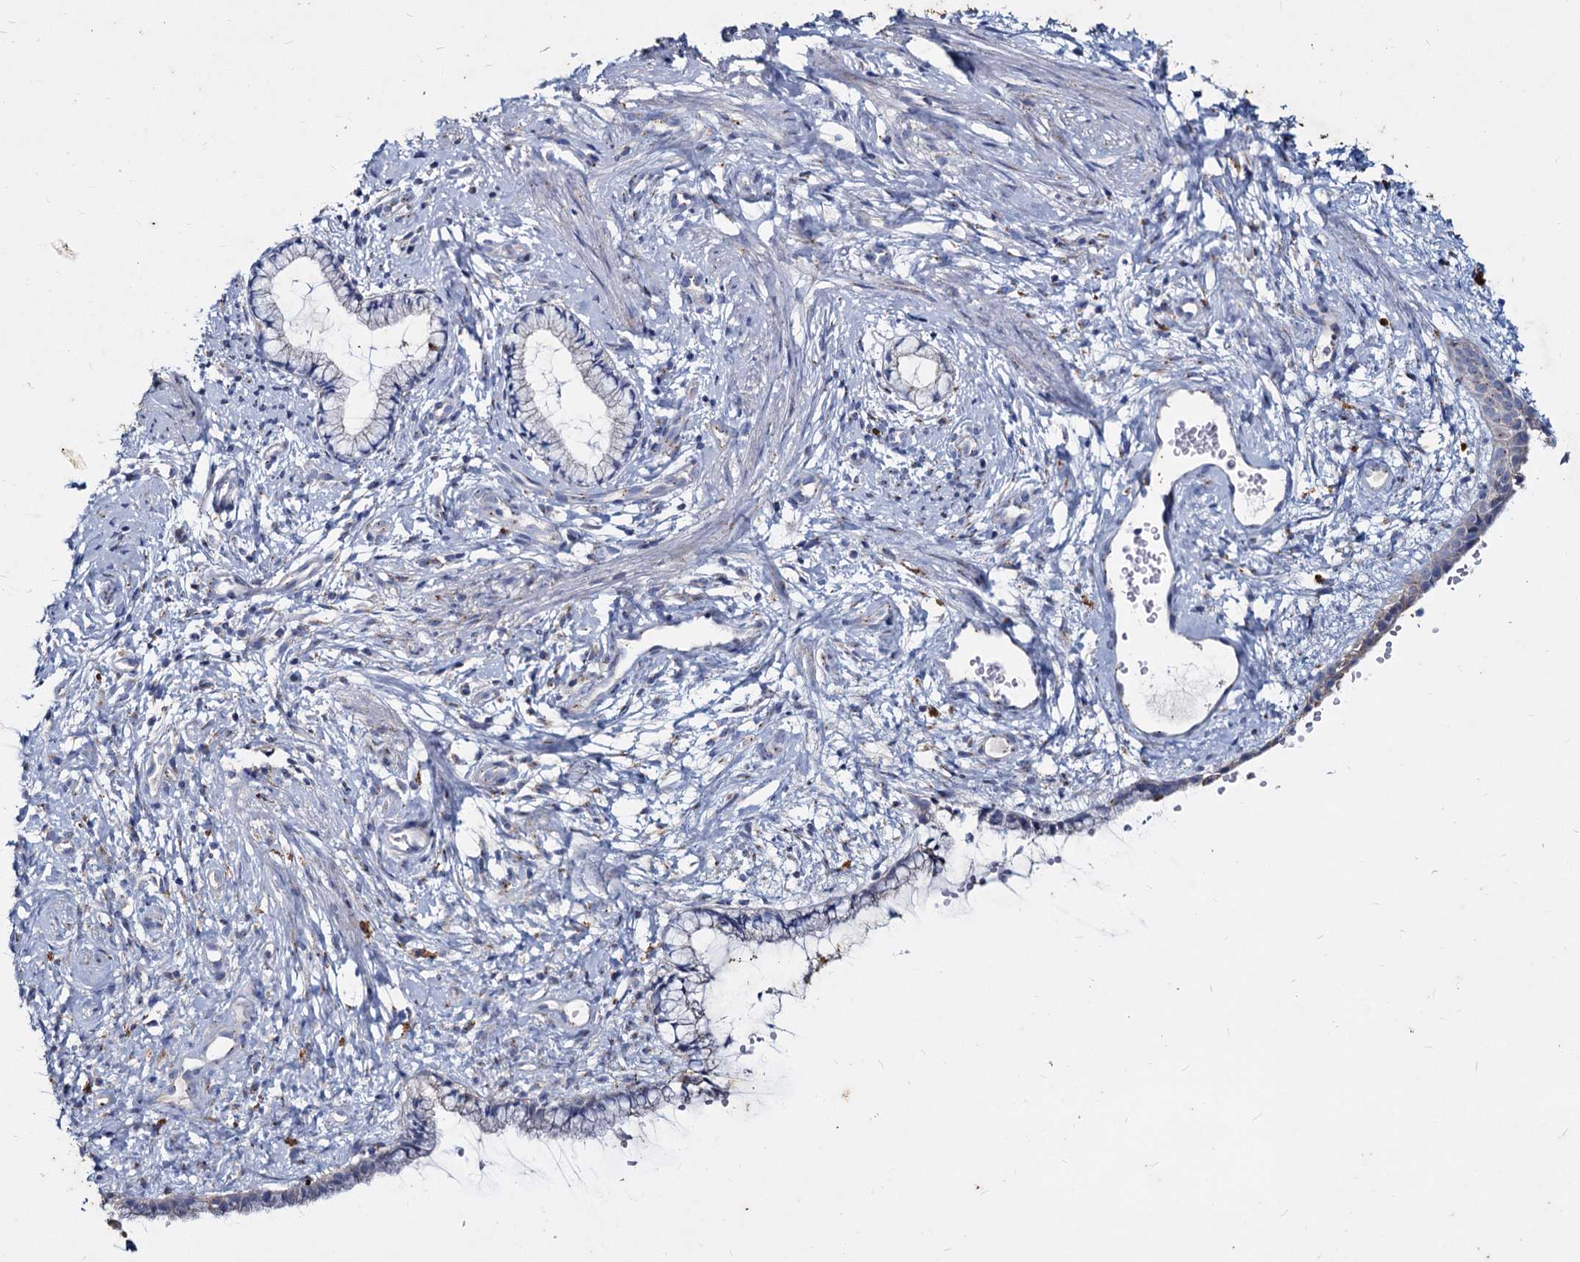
{"staining": {"intensity": "moderate", "quantity": "<25%", "location": "cytoplasmic/membranous"}, "tissue": "cervix", "cell_type": "Glandular cells", "image_type": "normal", "snomed": [{"axis": "morphology", "description": "Normal tissue, NOS"}, {"axis": "topography", "description": "Cervix"}], "caption": "Cervix was stained to show a protein in brown. There is low levels of moderate cytoplasmic/membranous expression in about <25% of glandular cells. Using DAB (3,3'-diaminobenzidine) (brown) and hematoxylin (blue) stains, captured at high magnification using brightfield microscopy.", "gene": "AGBL4", "patient": {"sex": "female", "age": 57}}